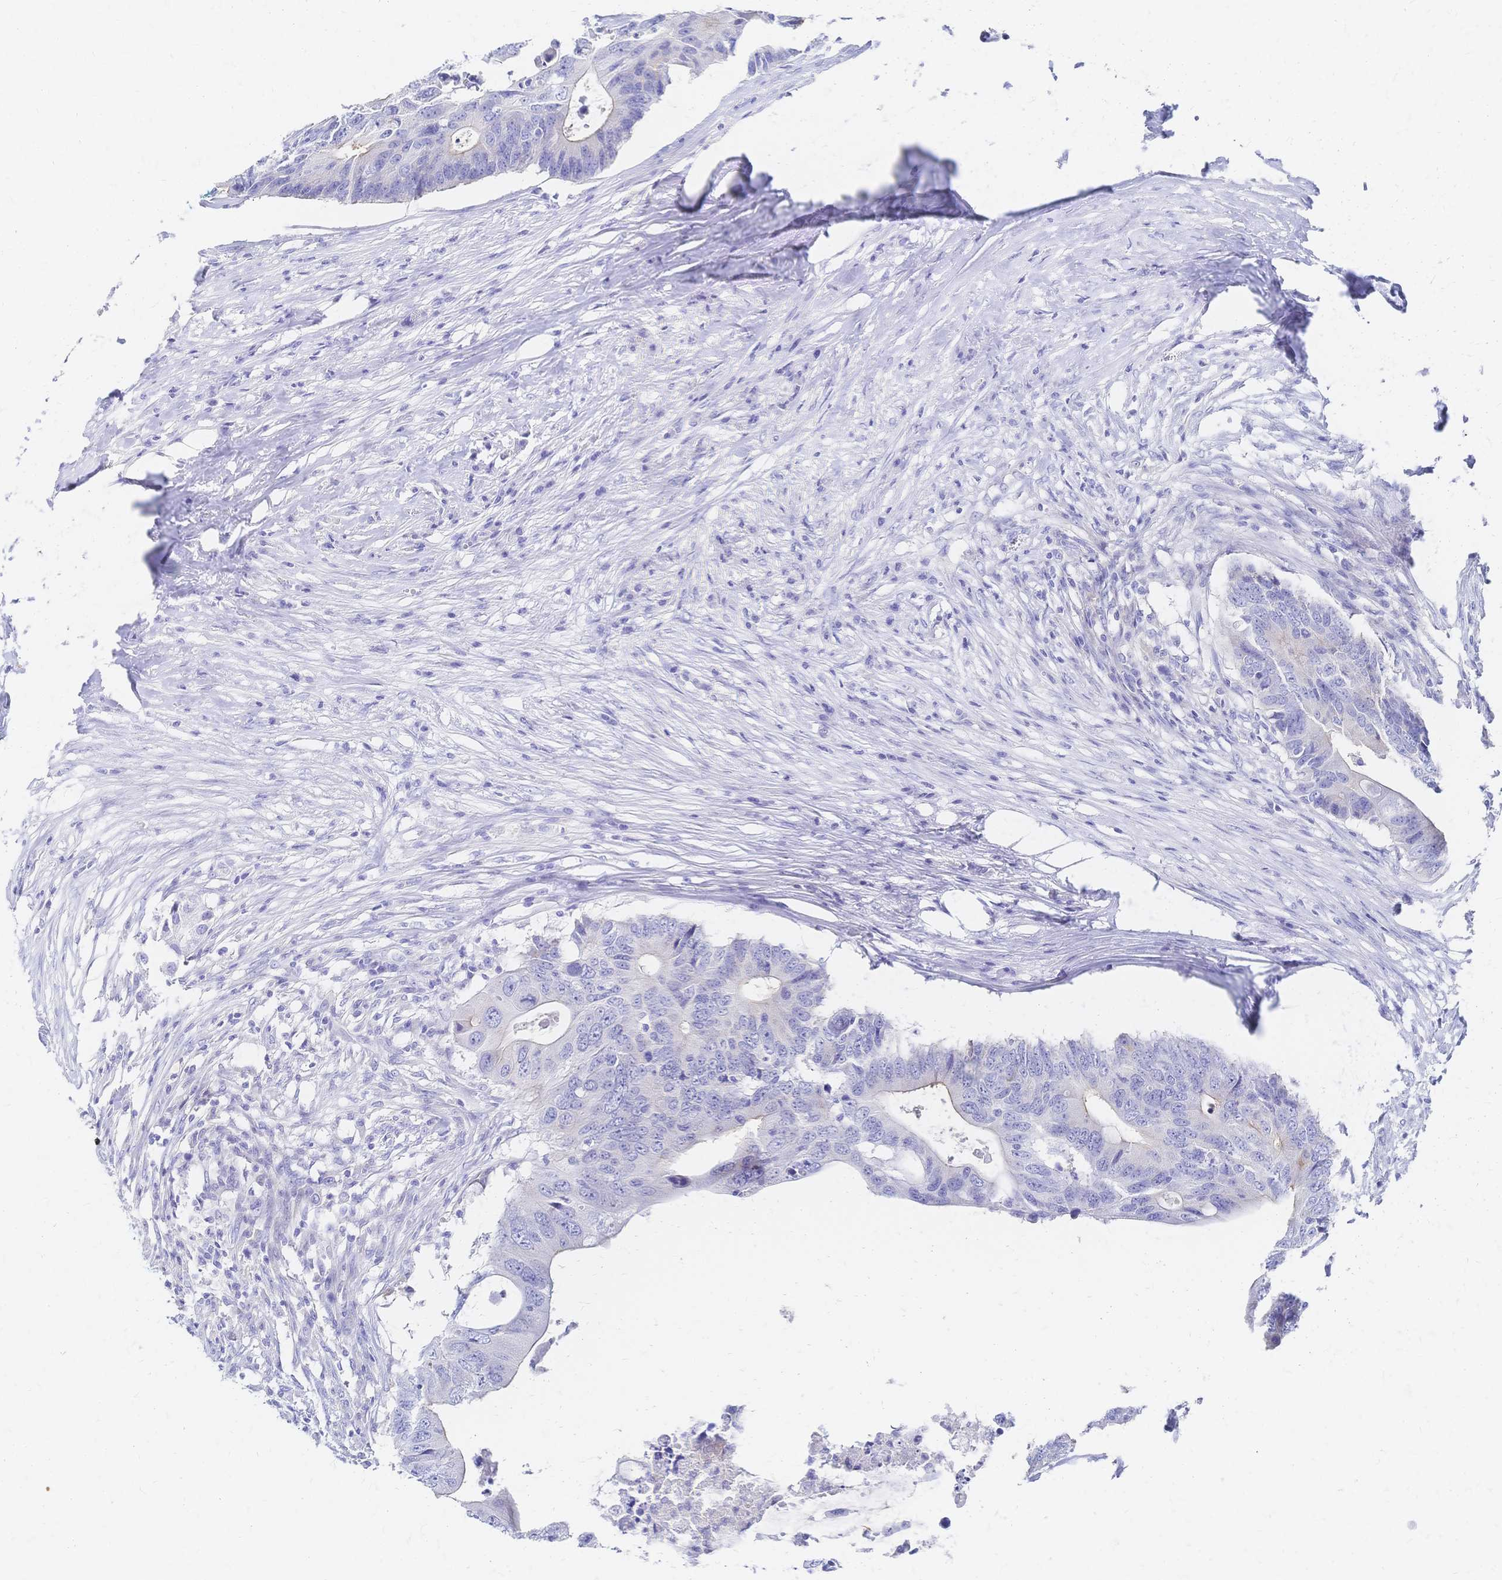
{"staining": {"intensity": "negative", "quantity": "none", "location": "none"}, "tissue": "colorectal cancer", "cell_type": "Tumor cells", "image_type": "cancer", "snomed": [{"axis": "morphology", "description": "Adenocarcinoma, NOS"}, {"axis": "topography", "description": "Colon"}], "caption": "Photomicrograph shows no protein staining in tumor cells of adenocarcinoma (colorectal) tissue.", "gene": "SLC5A1", "patient": {"sex": "male", "age": 71}}